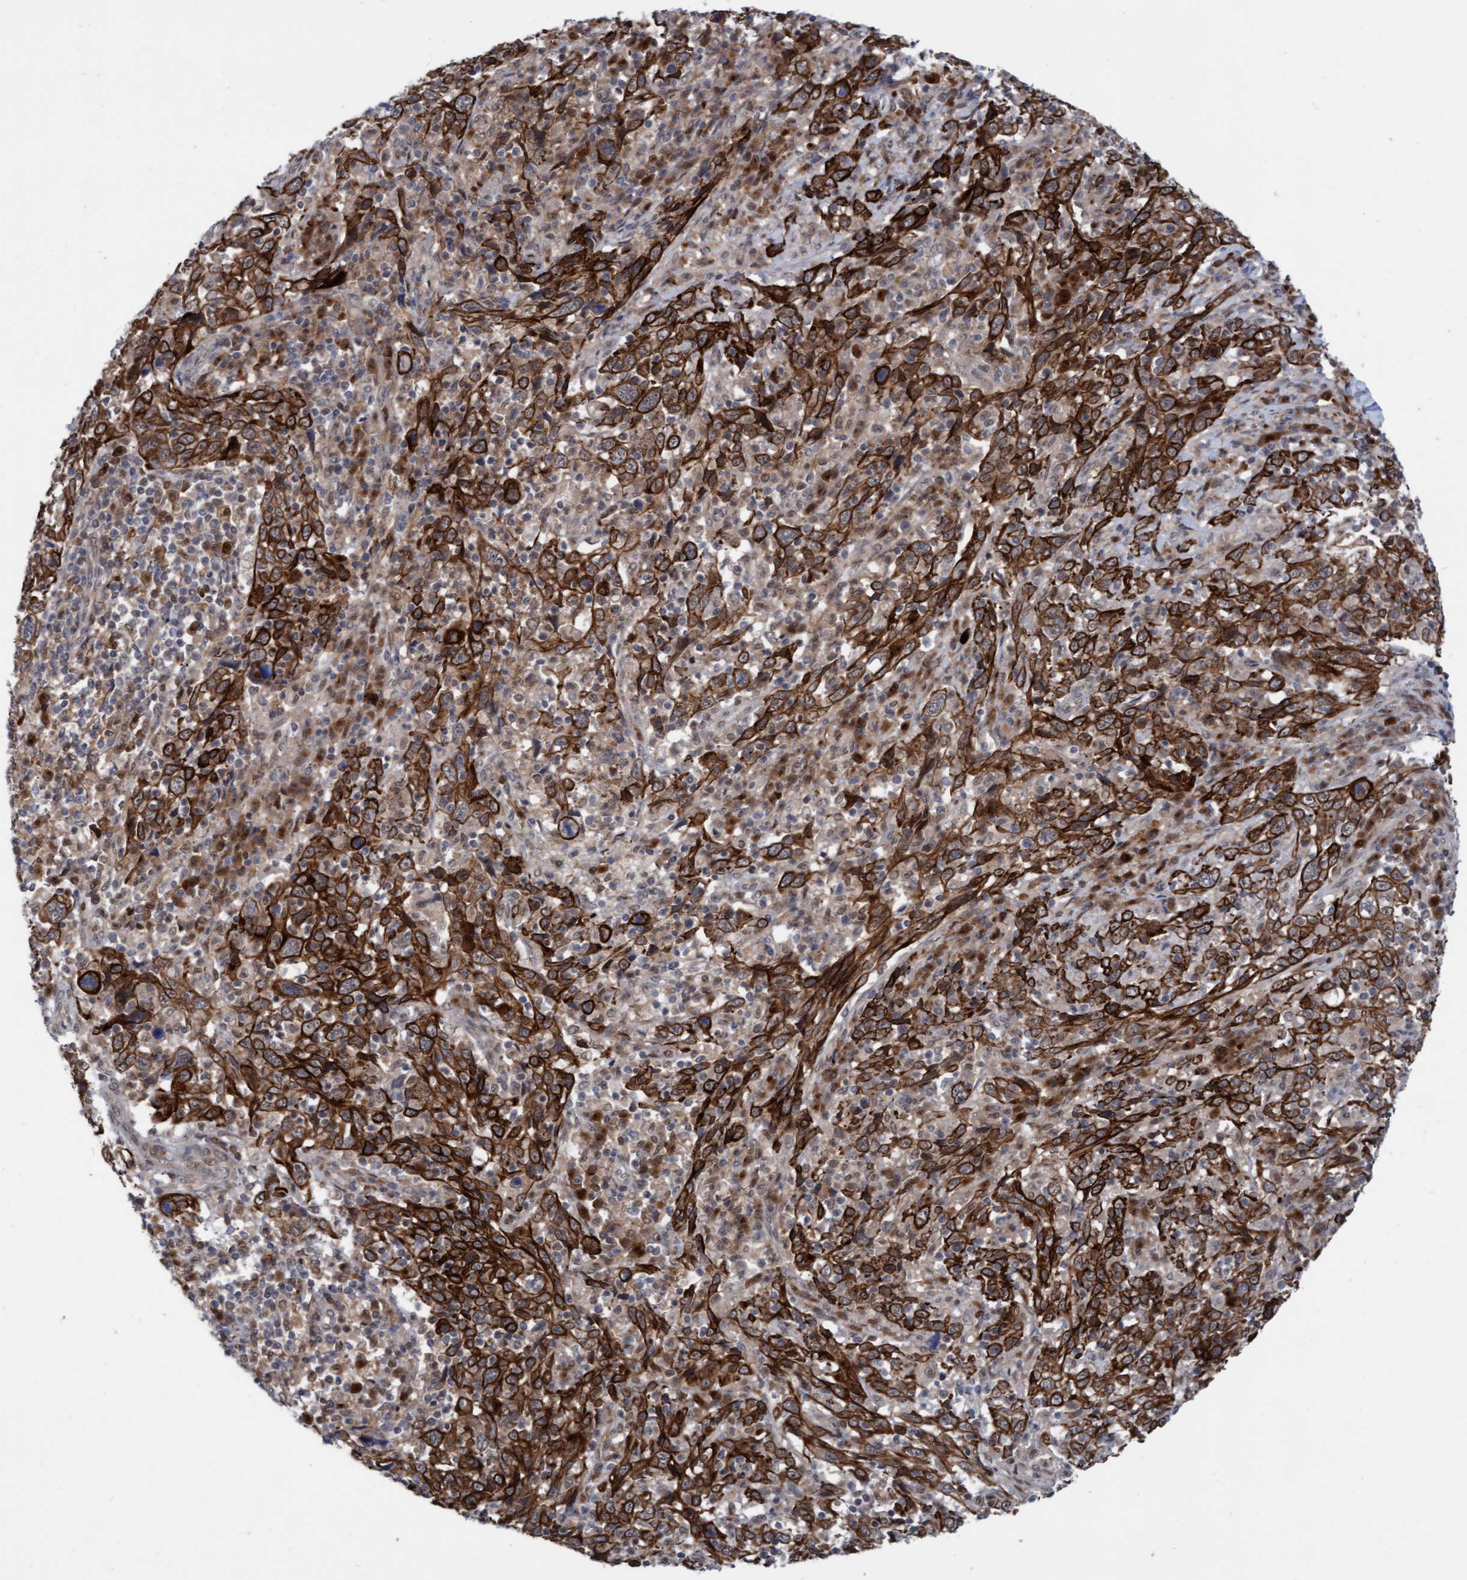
{"staining": {"intensity": "strong", "quantity": ">75%", "location": "cytoplasmic/membranous"}, "tissue": "cervical cancer", "cell_type": "Tumor cells", "image_type": "cancer", "snomed": [{"axis": "morphology", "description": "Squamous cell carcinoma, NOS"}, {"axis": "topography", "description": "Cervix"}], "caption": "Brown immunohistochemical staining in human squamous cell carcinoma (cervical) reveals strong cytoplasmic/membranous staining in about >75% of tumor cells.", "gene": "RAP1GAP2", "patient": {"sex": "female", "age": 46}}